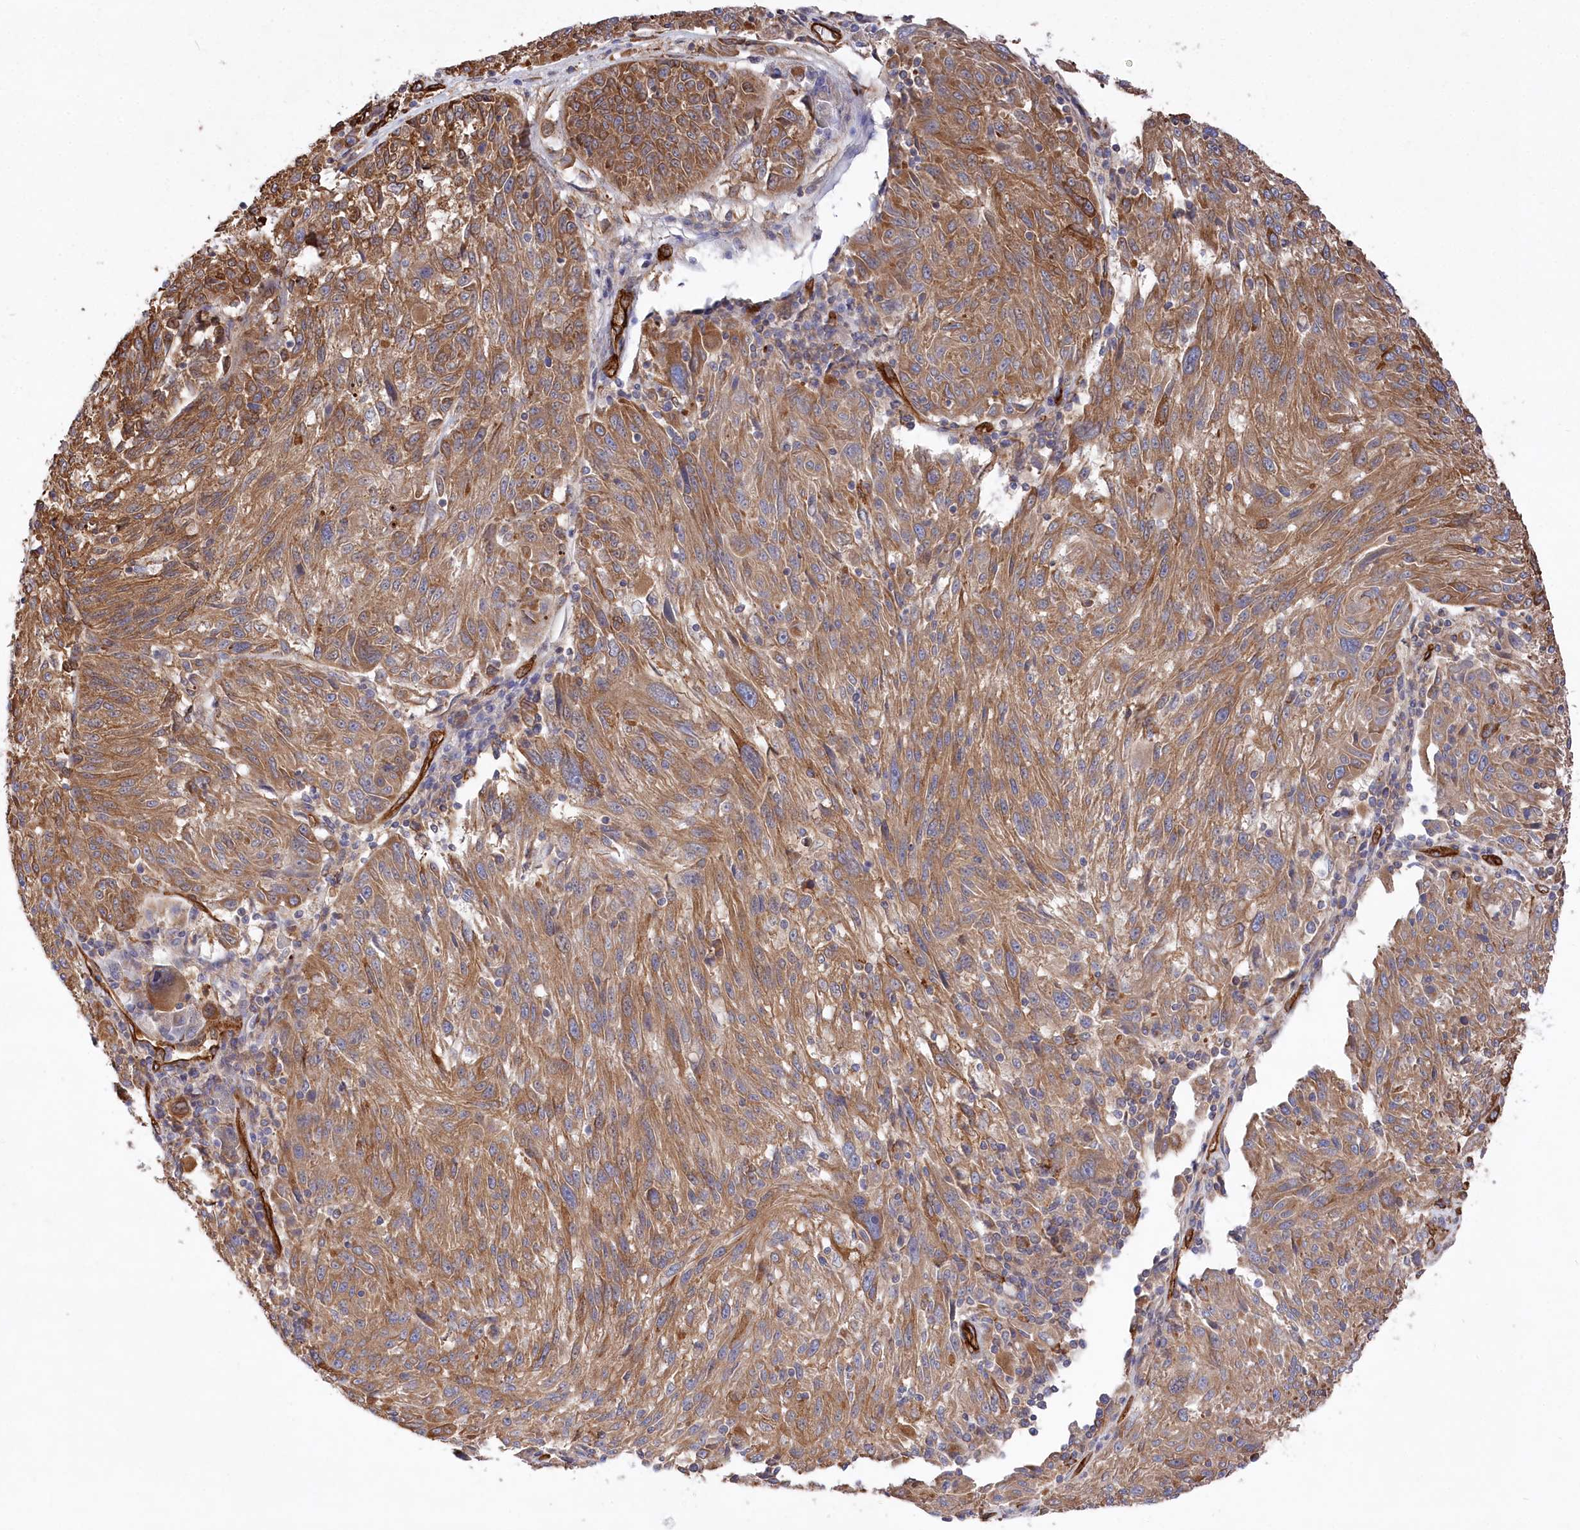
{"staining": {"intensity": "moderate", "quantity": ">75%", "location": "cytoplasmic/membranous"}, "tissue": "melanoma", "cell_type": "Tumor cells", "image_type": "cancer", "snomed": [{"axis": "morphology", "description": "Malignant melanoma, NOS"}, {"axis": "topography", "description": "Skin"}], "caption": "Protein staining of melanoma tissue exhibits moderate cytoplasmic/membranous expression in approximately >75% of tumor cells.", "gene": "MTPAP", "patient": {"sex": "male", "age": 53}}